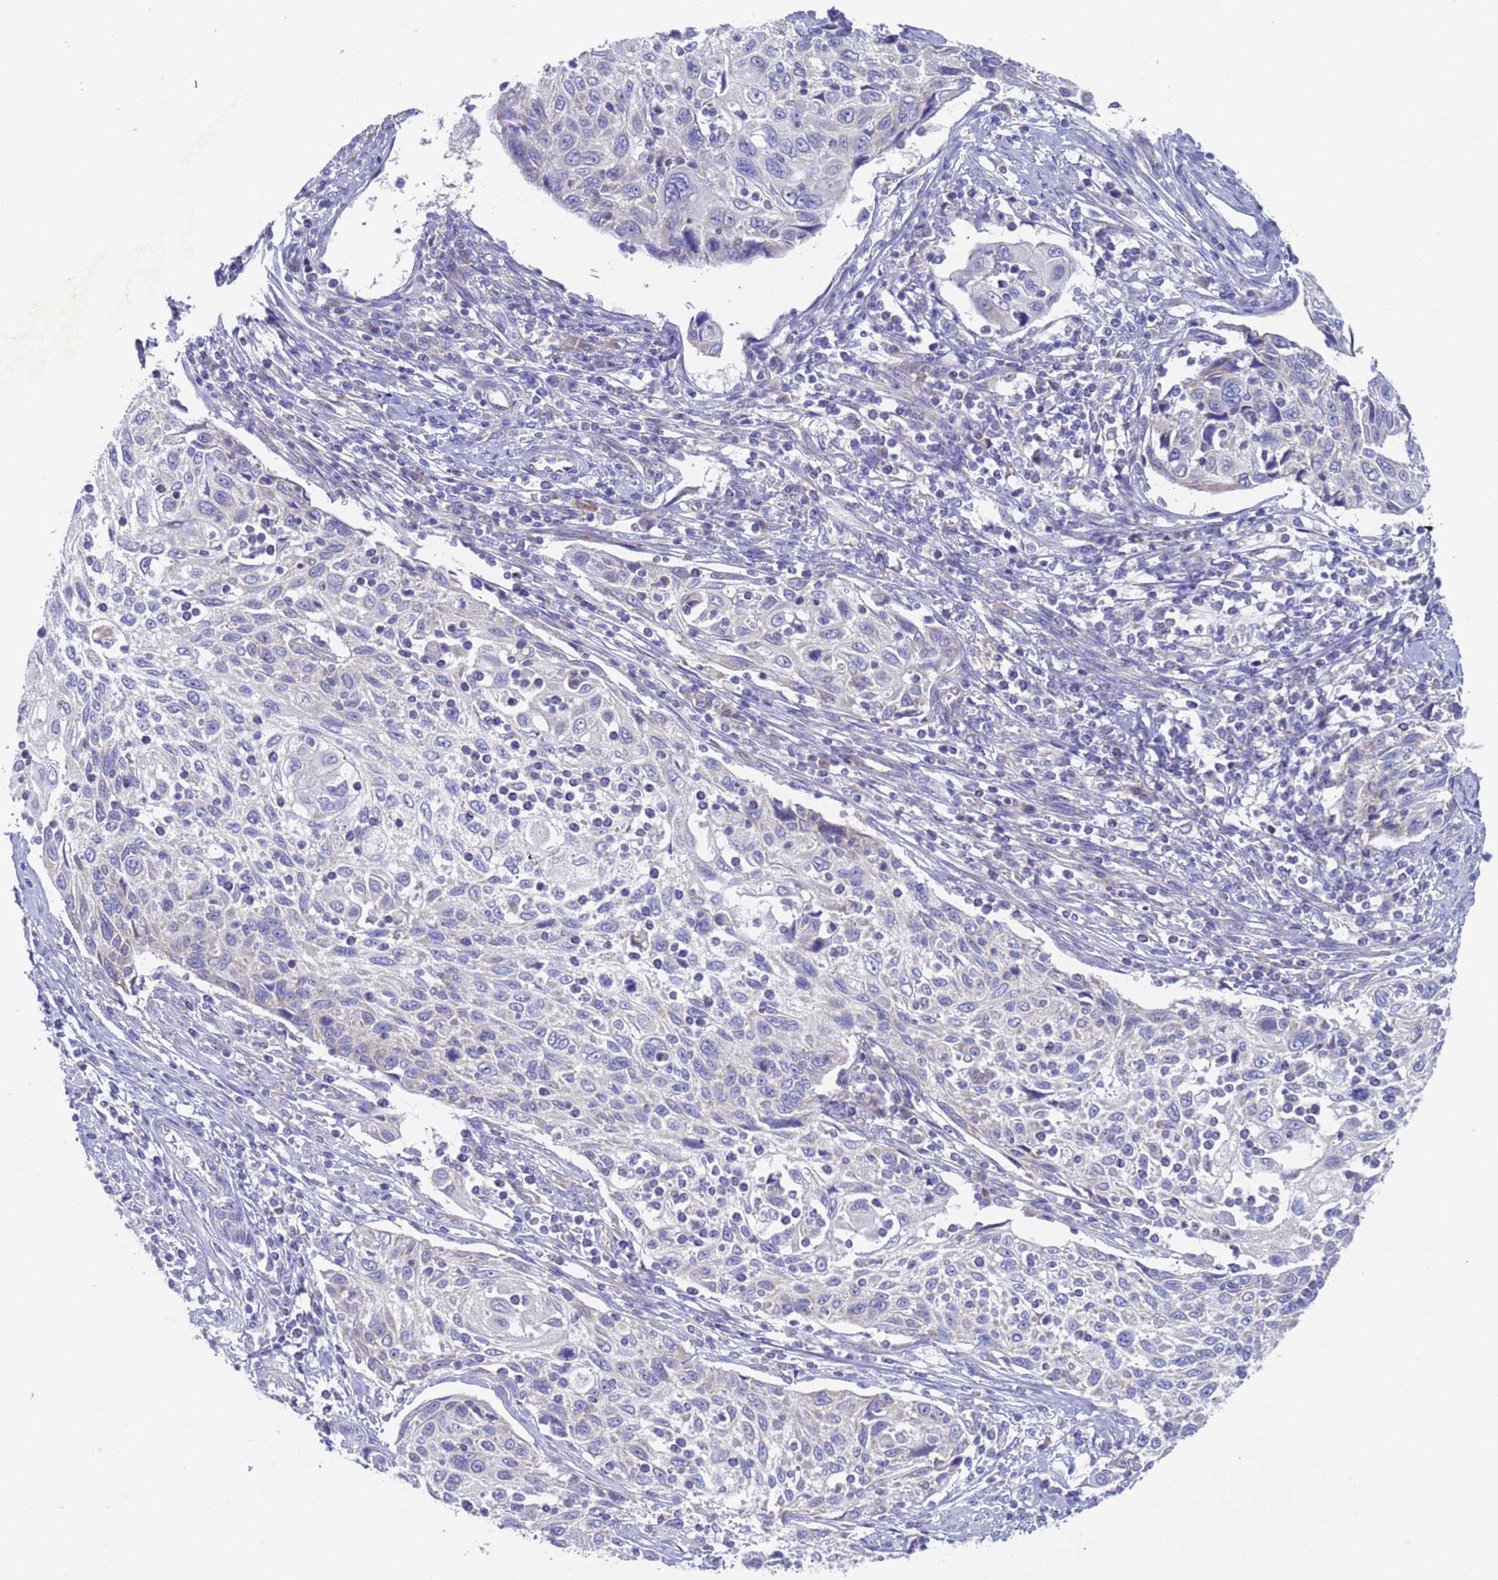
{"staining": {"intensity": "negative", "quantity": "none", "location": "none"}, "tissue": "cervical cancer", "cell_type": "Tumor cells", "image_type": "cancer", "snomed": [{"axis": "morphology", "description": "Squamous cell carcinoma, NOS"}, {"axis": "topography", "description": "Cervix"}], "caption": "High magnification brightfield microscopy of cervical squamous cell carcinoma stained with DAB (brown) and counterstained with hematoxylin (blue): tumor cells show no significant positivity.", "gene": "PET117", "patient": {"sex": "female", "age": 70}}